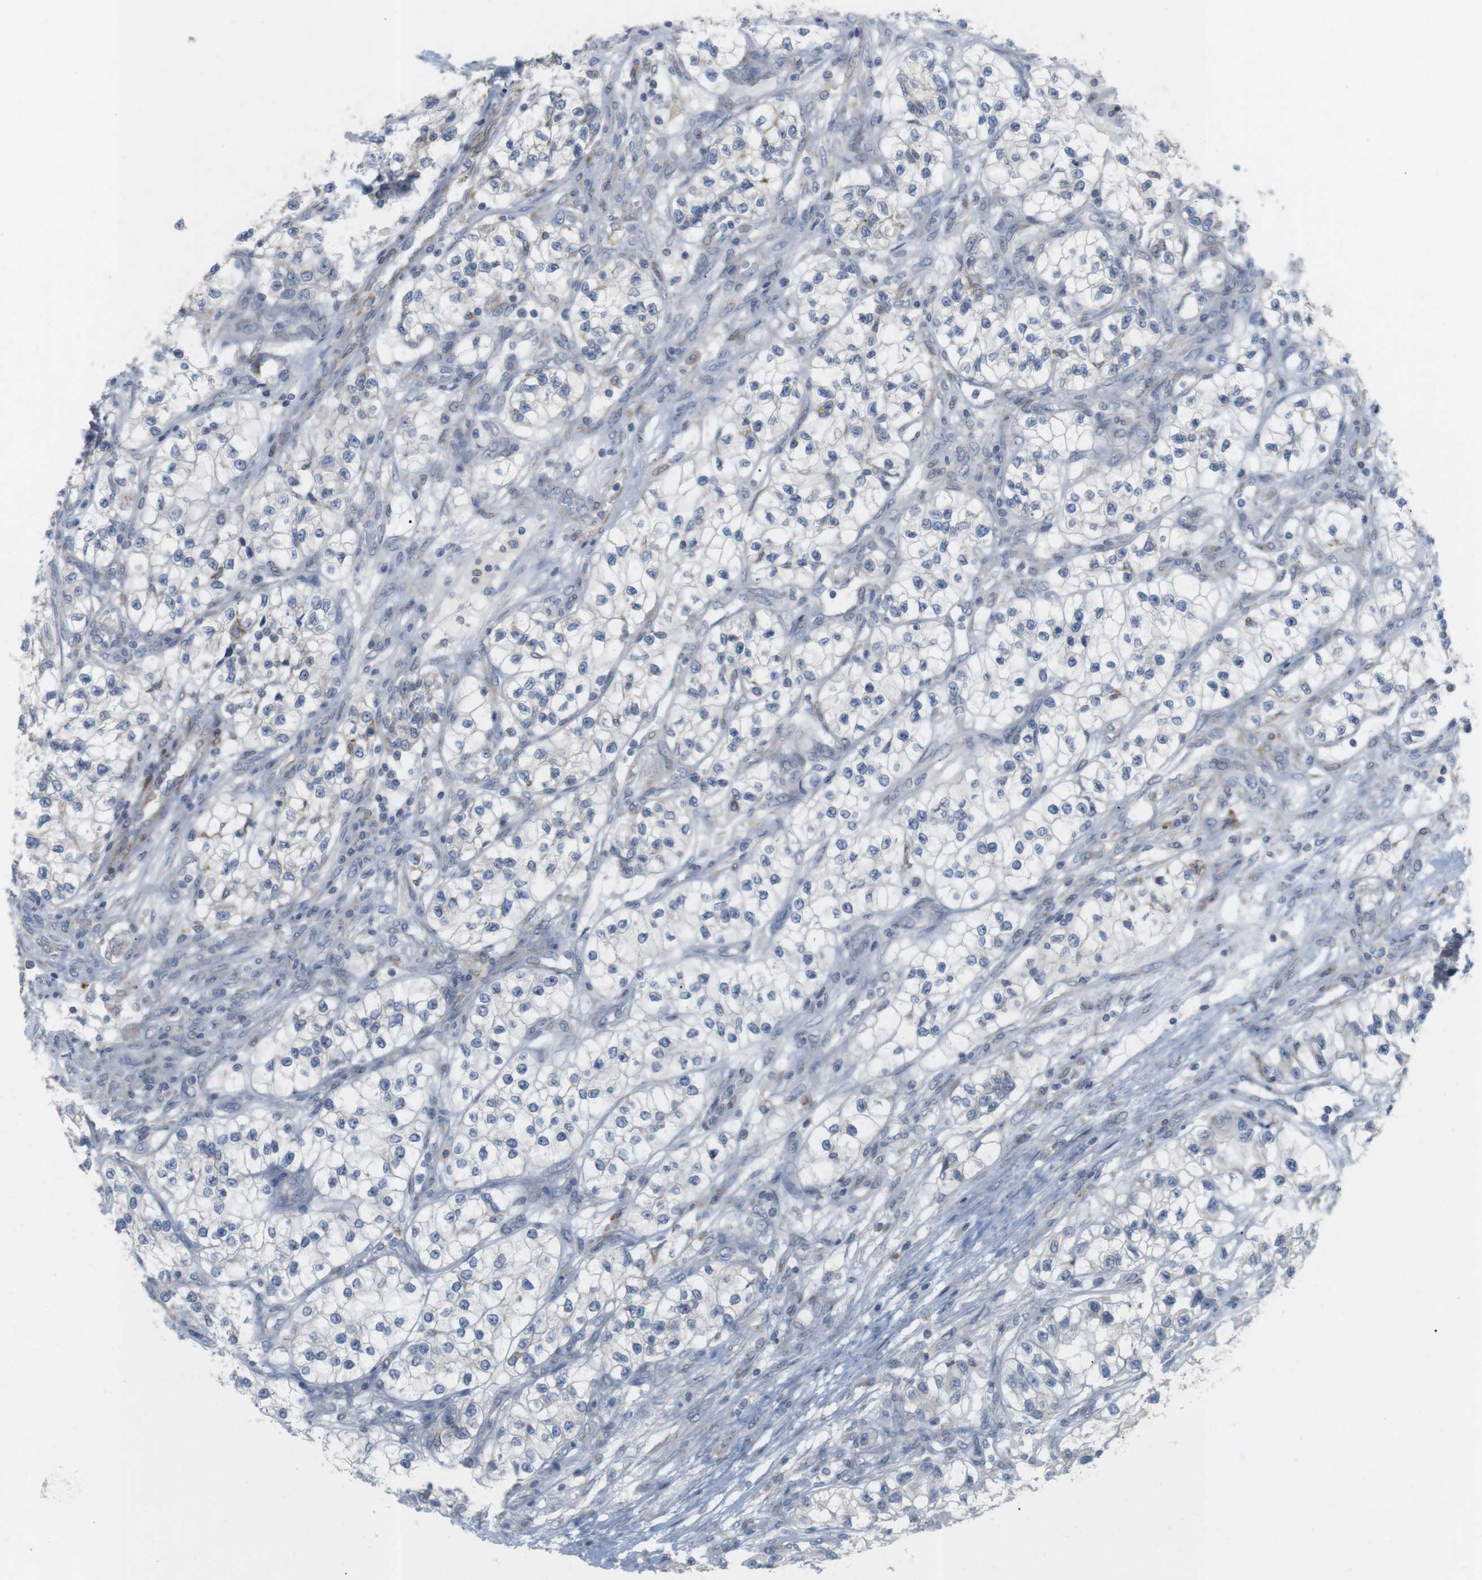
{"staining": {"intensity": "negative", "quantity": "none", "location": "none"}, "tissue": "renal cancer", "cell_type": "Tumor cells", "image_type": "cancer", "snomed": [{"axis": "morphology", "description": "Adenocarcinoma, NOS"}, {"axis": "topography", "description": "Kidney"}], "caption": "Photomicrograph shows no significant protein expression in tumor cells of adenocarcinoma (renal).", "gene": "ITPR1", "patient": {"sex": "female", "age": 57}}